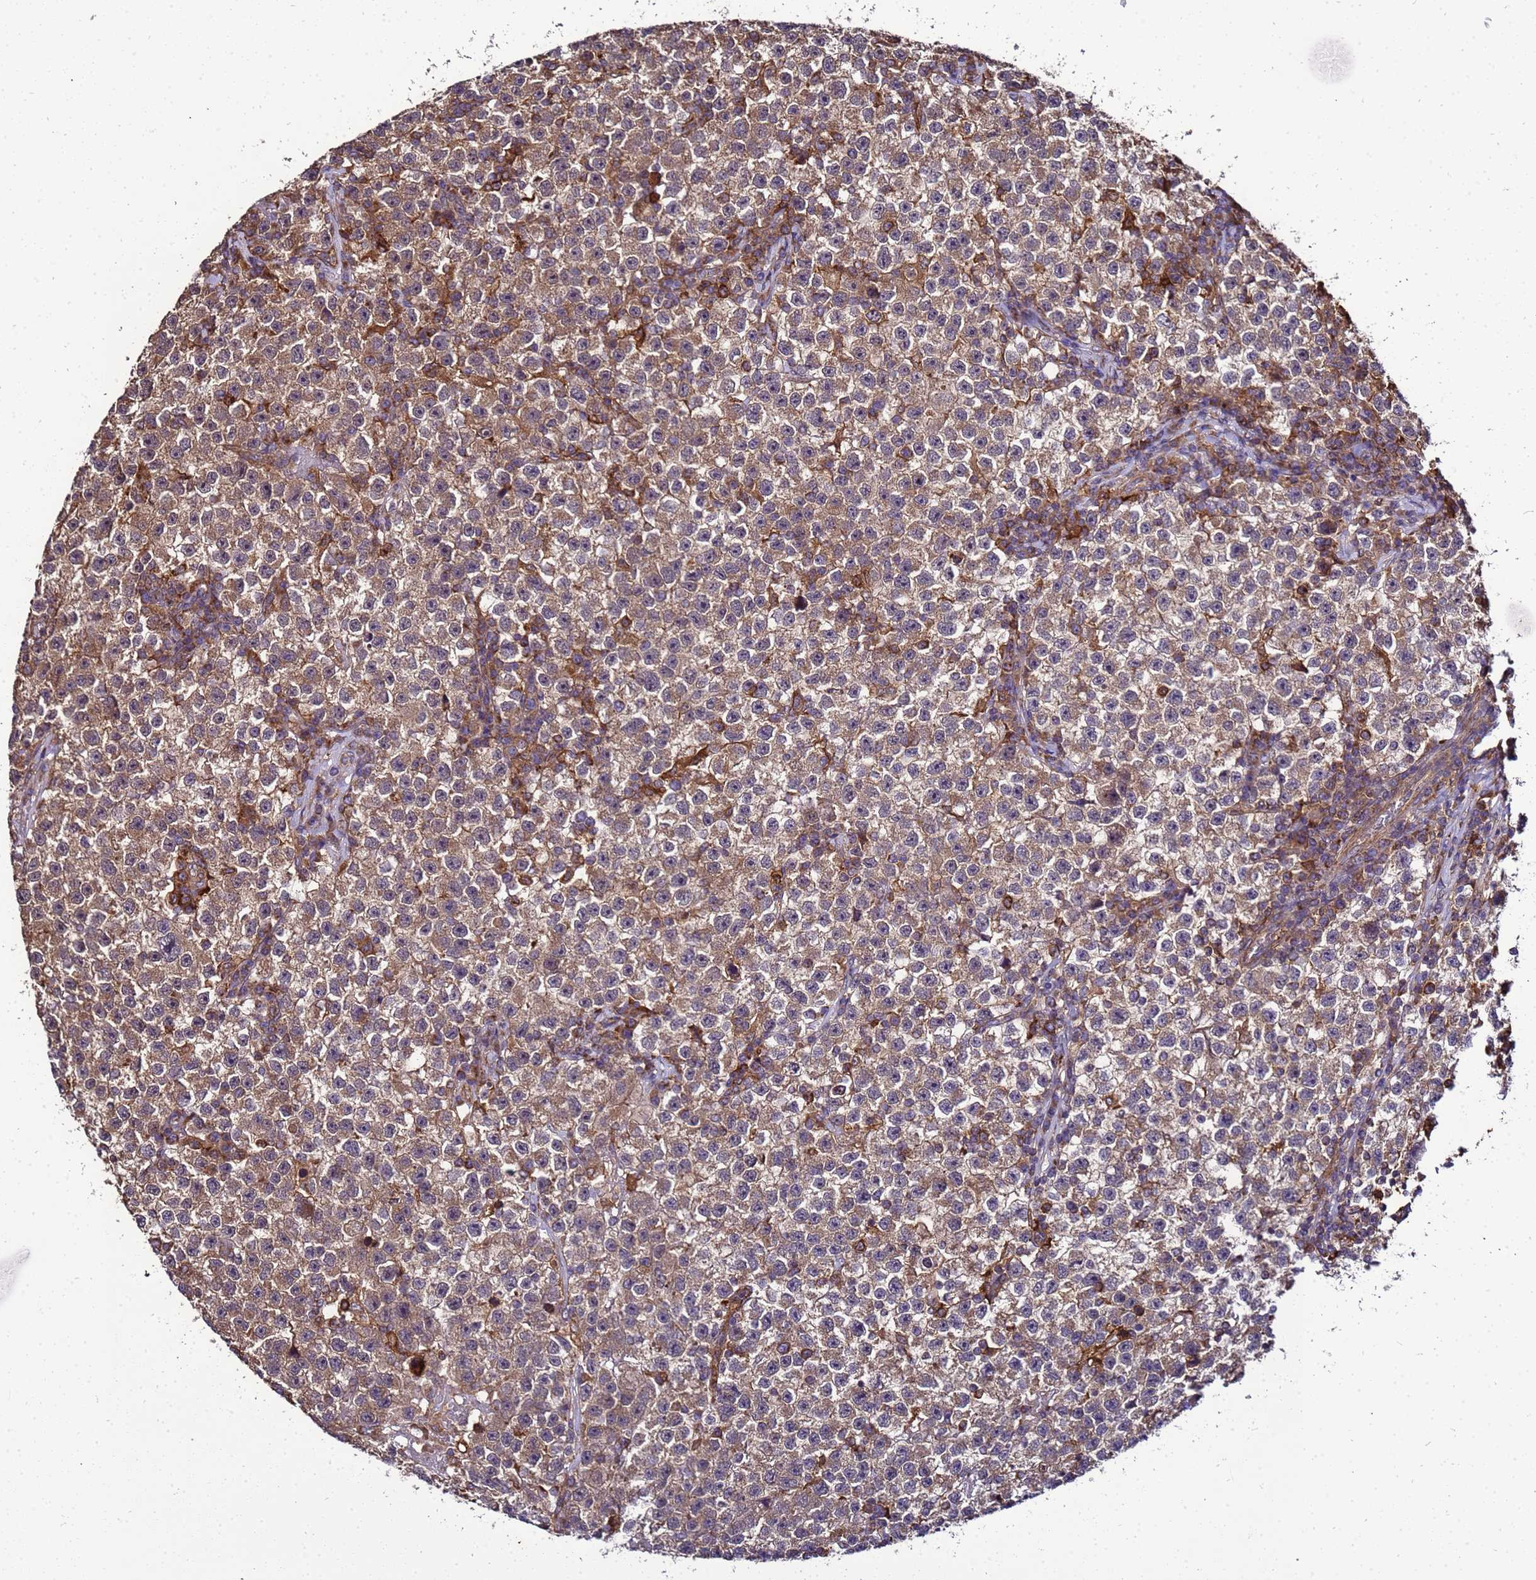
{"staining": {"intensity": "moderate", "quantity": ">75%", "location": "cytoplasmic/membranous"}, "tissue": "testis cancer", "cell_type": "Tumor cells", "image_type": "cancer", "snomed": [{"axis": "morphology", "description": "Seminoma, NOS"}, {"axis": "topography", "description": "Testis"}], "caption": "The image demonstrates immunohistochemical staining of testis cancer. There is moderate cytoplasmic/membranous expression is present in approximately >75% of tumor cells. (Stains: DAB in brown, nuclei in blue, Microscopy: brightfield microscopy at high magnification).", "gene": "TRABD", "patient": {"sex": "male", "age": 22}}